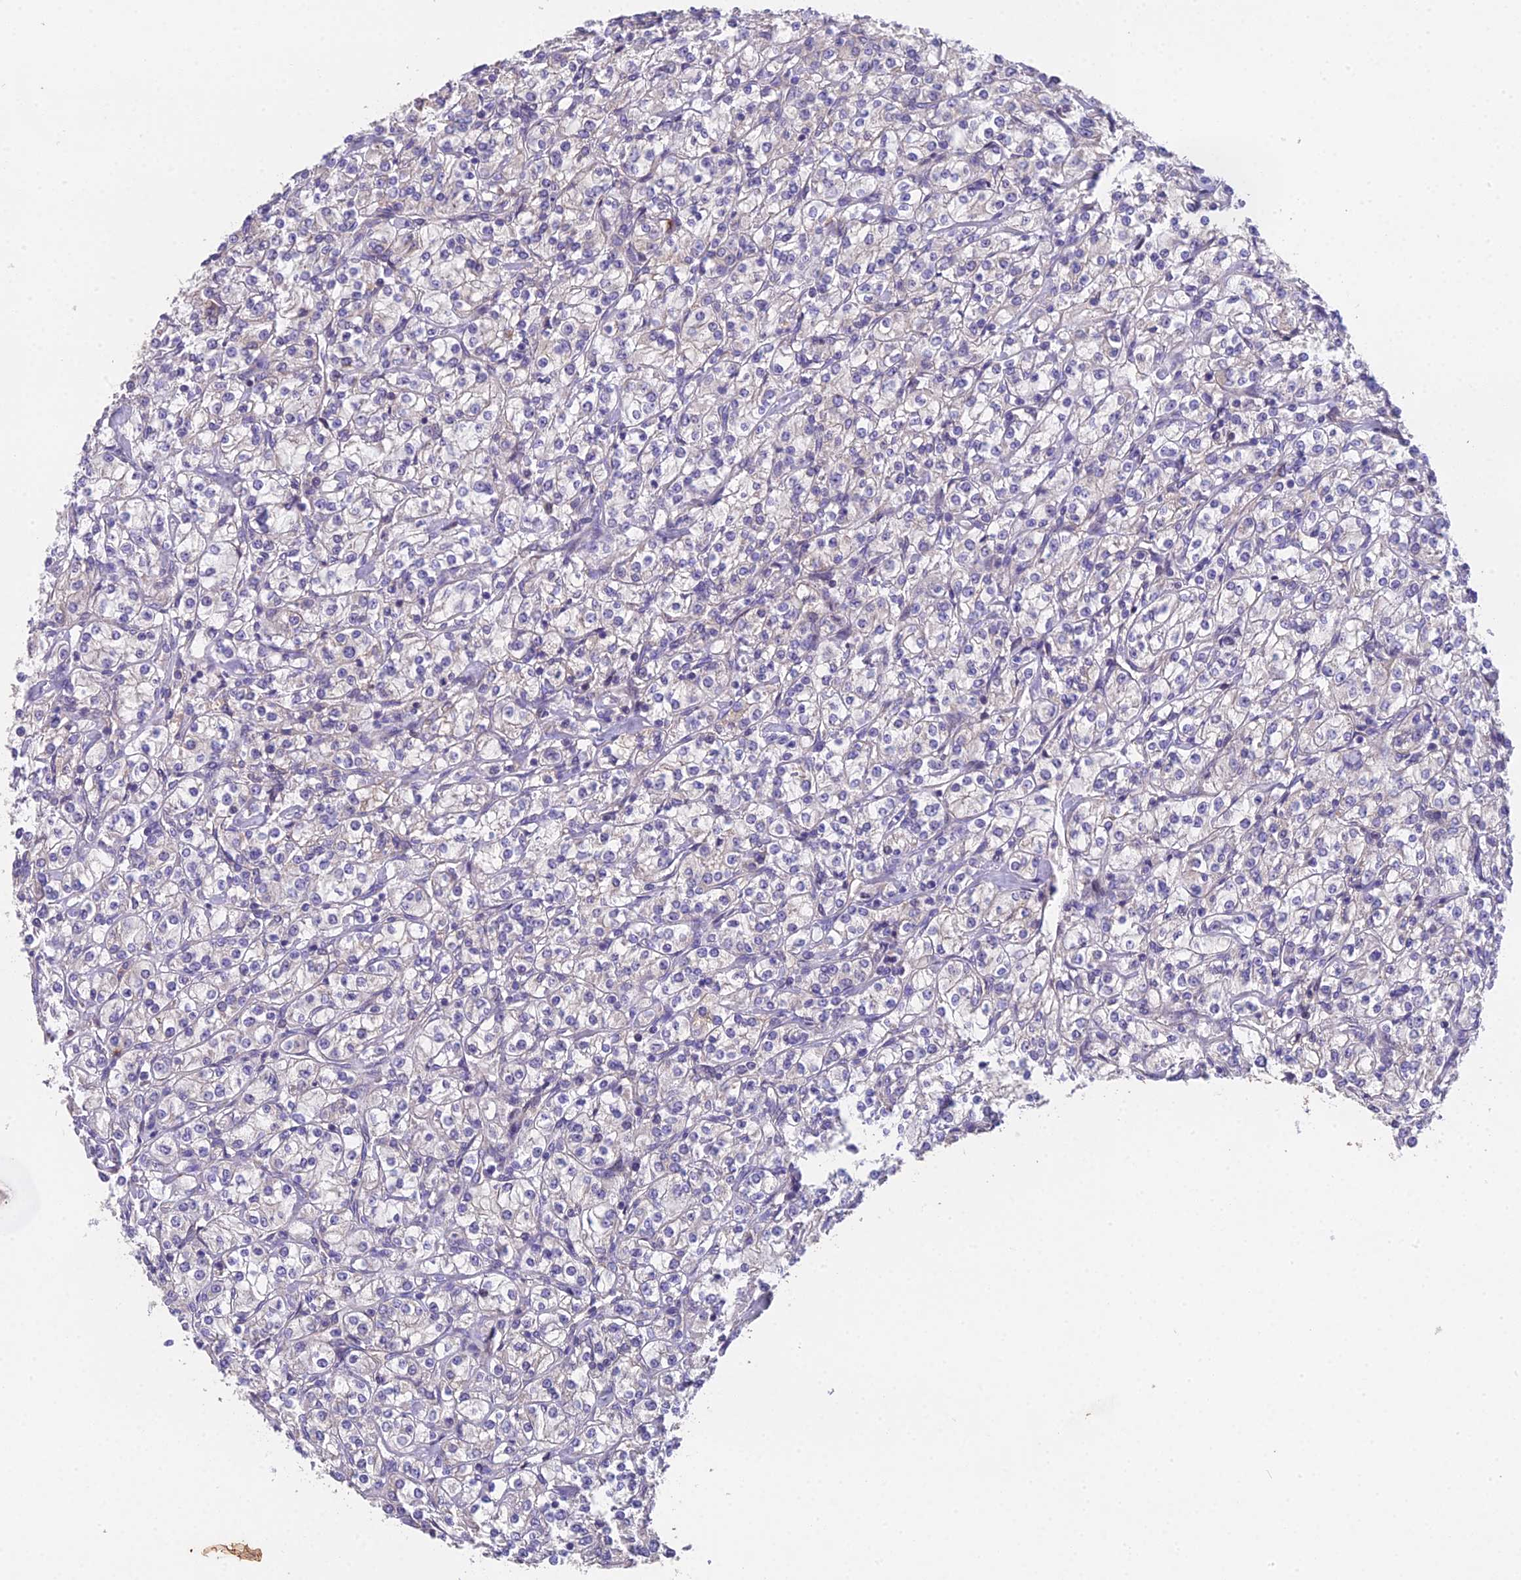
{"staining": {"intensity": "negative", "quantity": "none", "location": "none"}, "tissue": "renal cancer", "cell_type": "Tumor cells", "image_type": "cancer", "snomed": [{"axis": "morphology", "description": "Adenocarcinoma, NOS"}, {"axis": "topography", "description": "Kidney"}], "caption": "Tumor cells show no significant positivity in adenocarcinoma (renal).", "gene": "PUS10", "patient": {"sex": "male", "age": 77}}